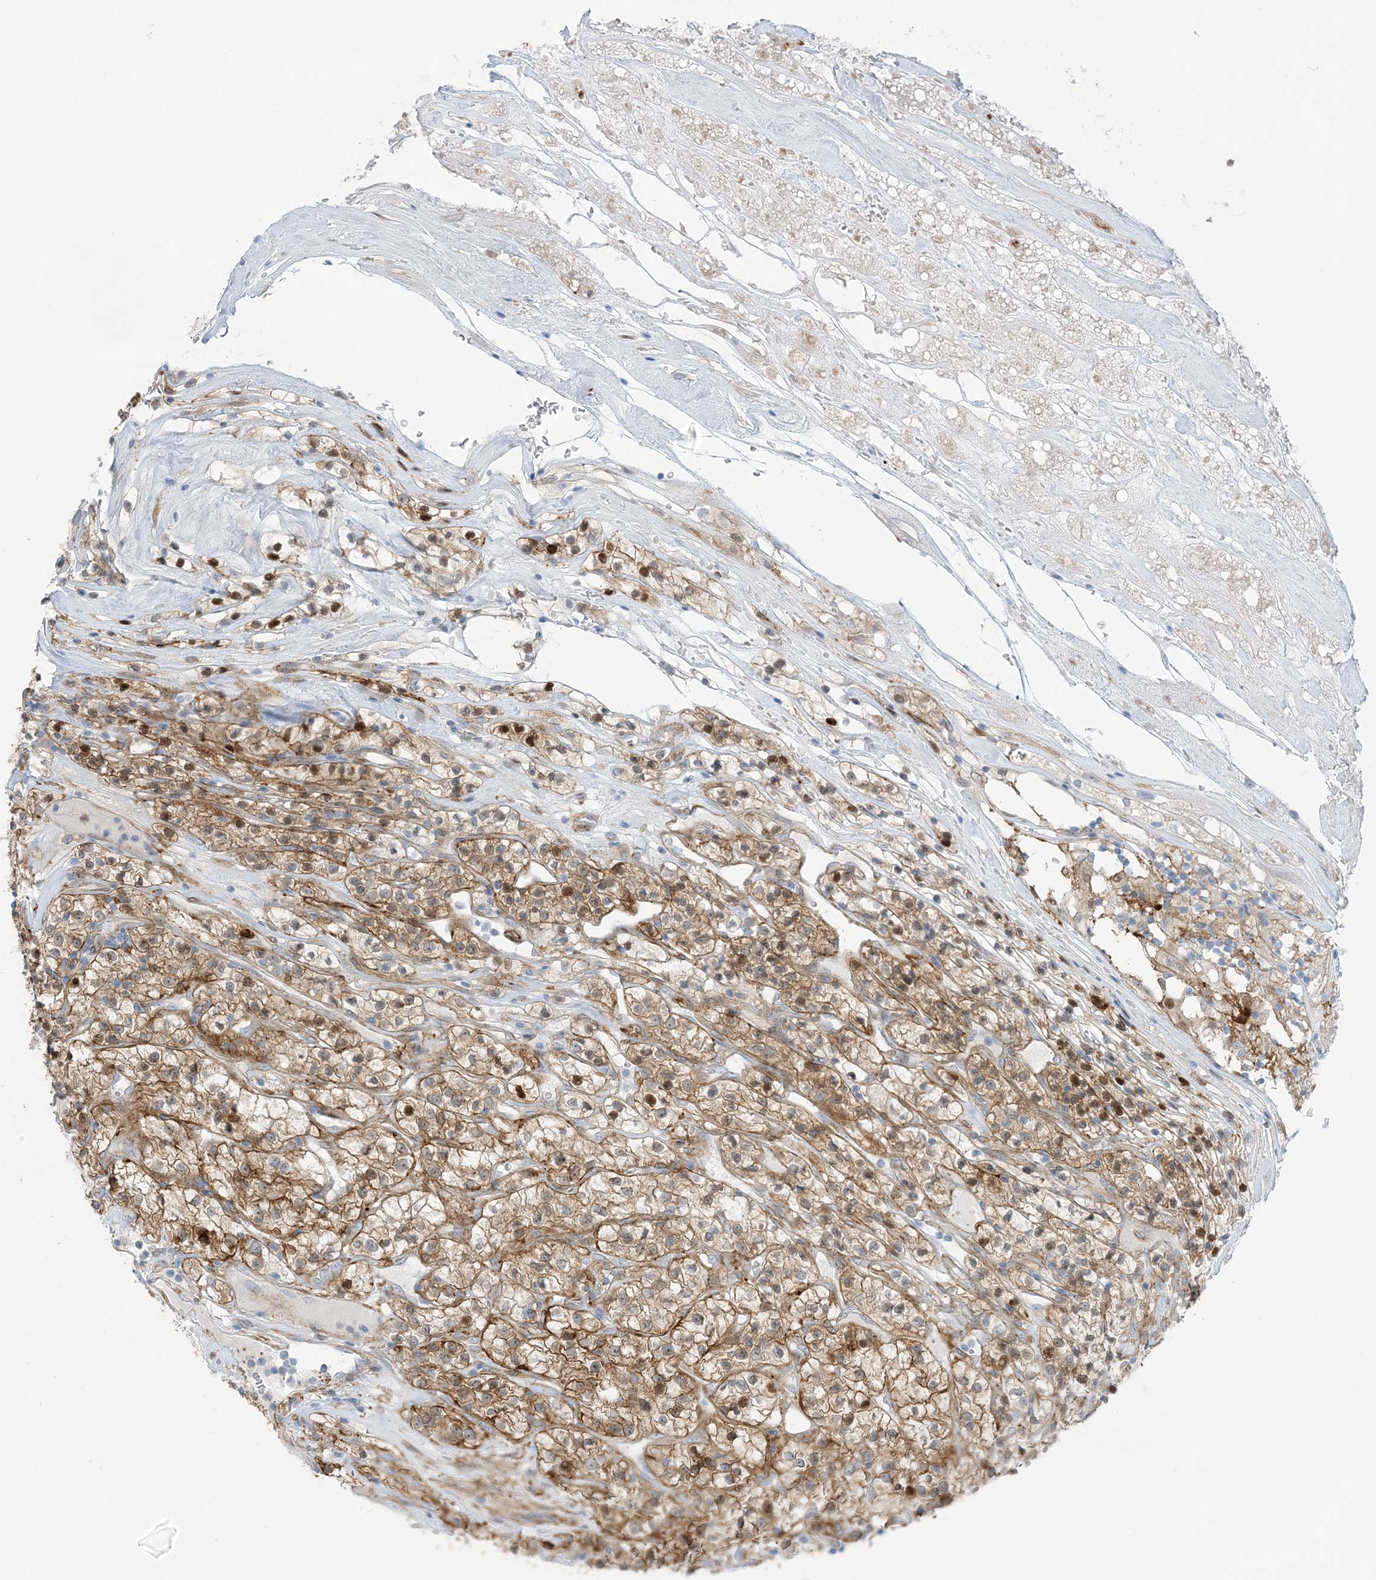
{"staining": {"intensity": "moderate", "quantity": ">75%", "location": "cytoplasmic/membranous,nuclear"}, "tissue": "renal cancer", "cell_type": "Tumor cells", "image_type": "cancer", "snomed": [{"axis": "morphology", "description": "Adenocarcinoma, NOS"}, {"axis": "topography", "description": "Kidney"}], "caption": "Tumor cells show medium levels of moderate cytoplasmic/membranous and nuclear expression in about >75% of cells in adenocarcinoma (renal).", "gene": "ICMT", "patient": {"sex": "female", "age": 57}}